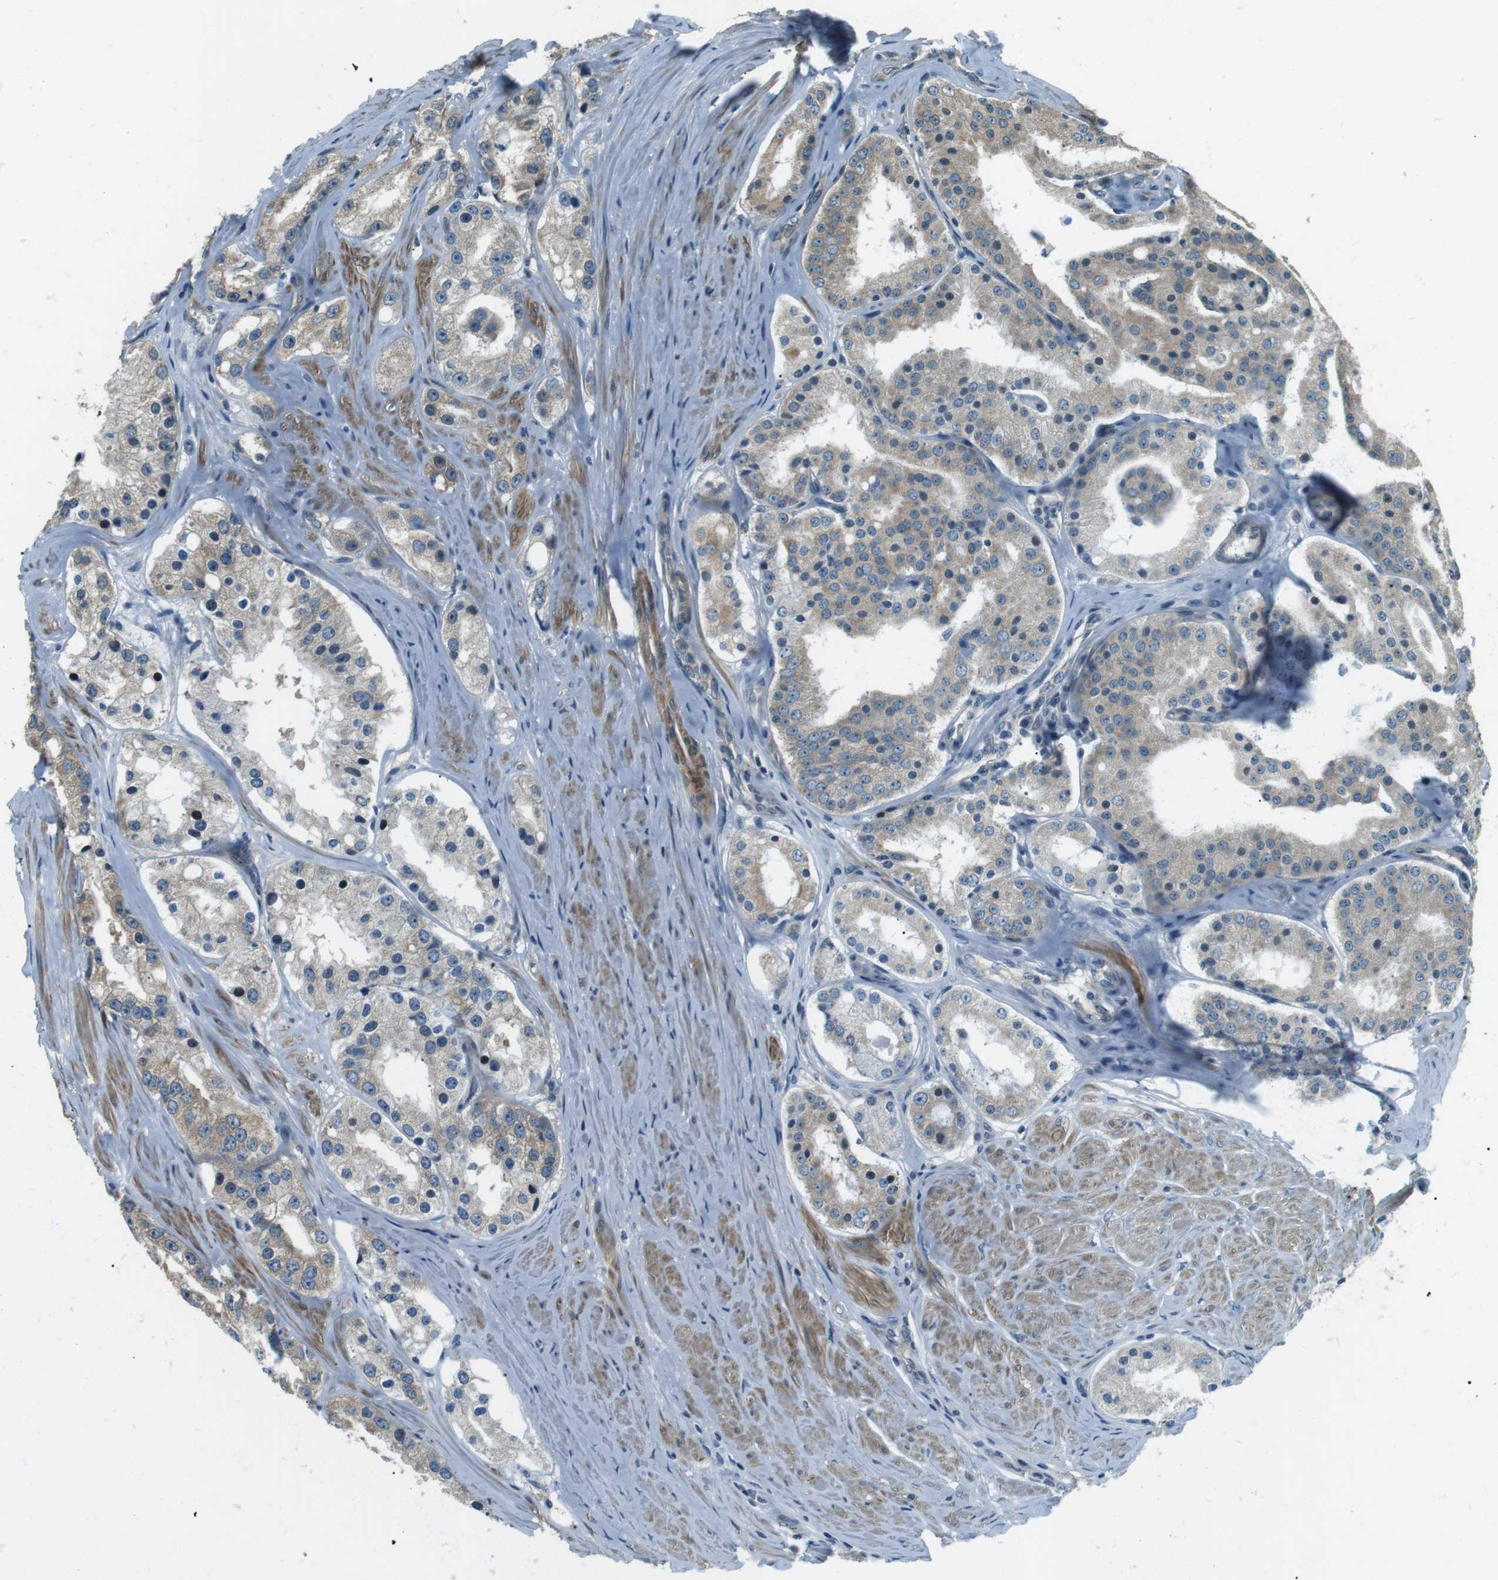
{"staining": {"intensity": "weak", "quantity": "25%-75%", "location": "cytoplasmic/membranous"}, "tissue": "prostate cancer", "cell_type": "Tumor cells", "image_type": "cancer", "snomed": [{"axis": "morphology", "description": "Adenocarcinoma, Low grade"}, {"axis": "topography", "description": "Prostate"}], "caption": "Immunohistochemical staining of prostate cancer (low-grade adenocarcinoma) displays weak cytoplasmic/membranous protein staining in about 25%-75% of tumor cells. The staining is performed using DAB (3,3'-diaminobenzidine) brown chromogen to label protein expression. The nuclei are counter-stained blue using hematoxylin.", "gene": "TMEM74", "patient": {"sex": "male", "age": 63}}